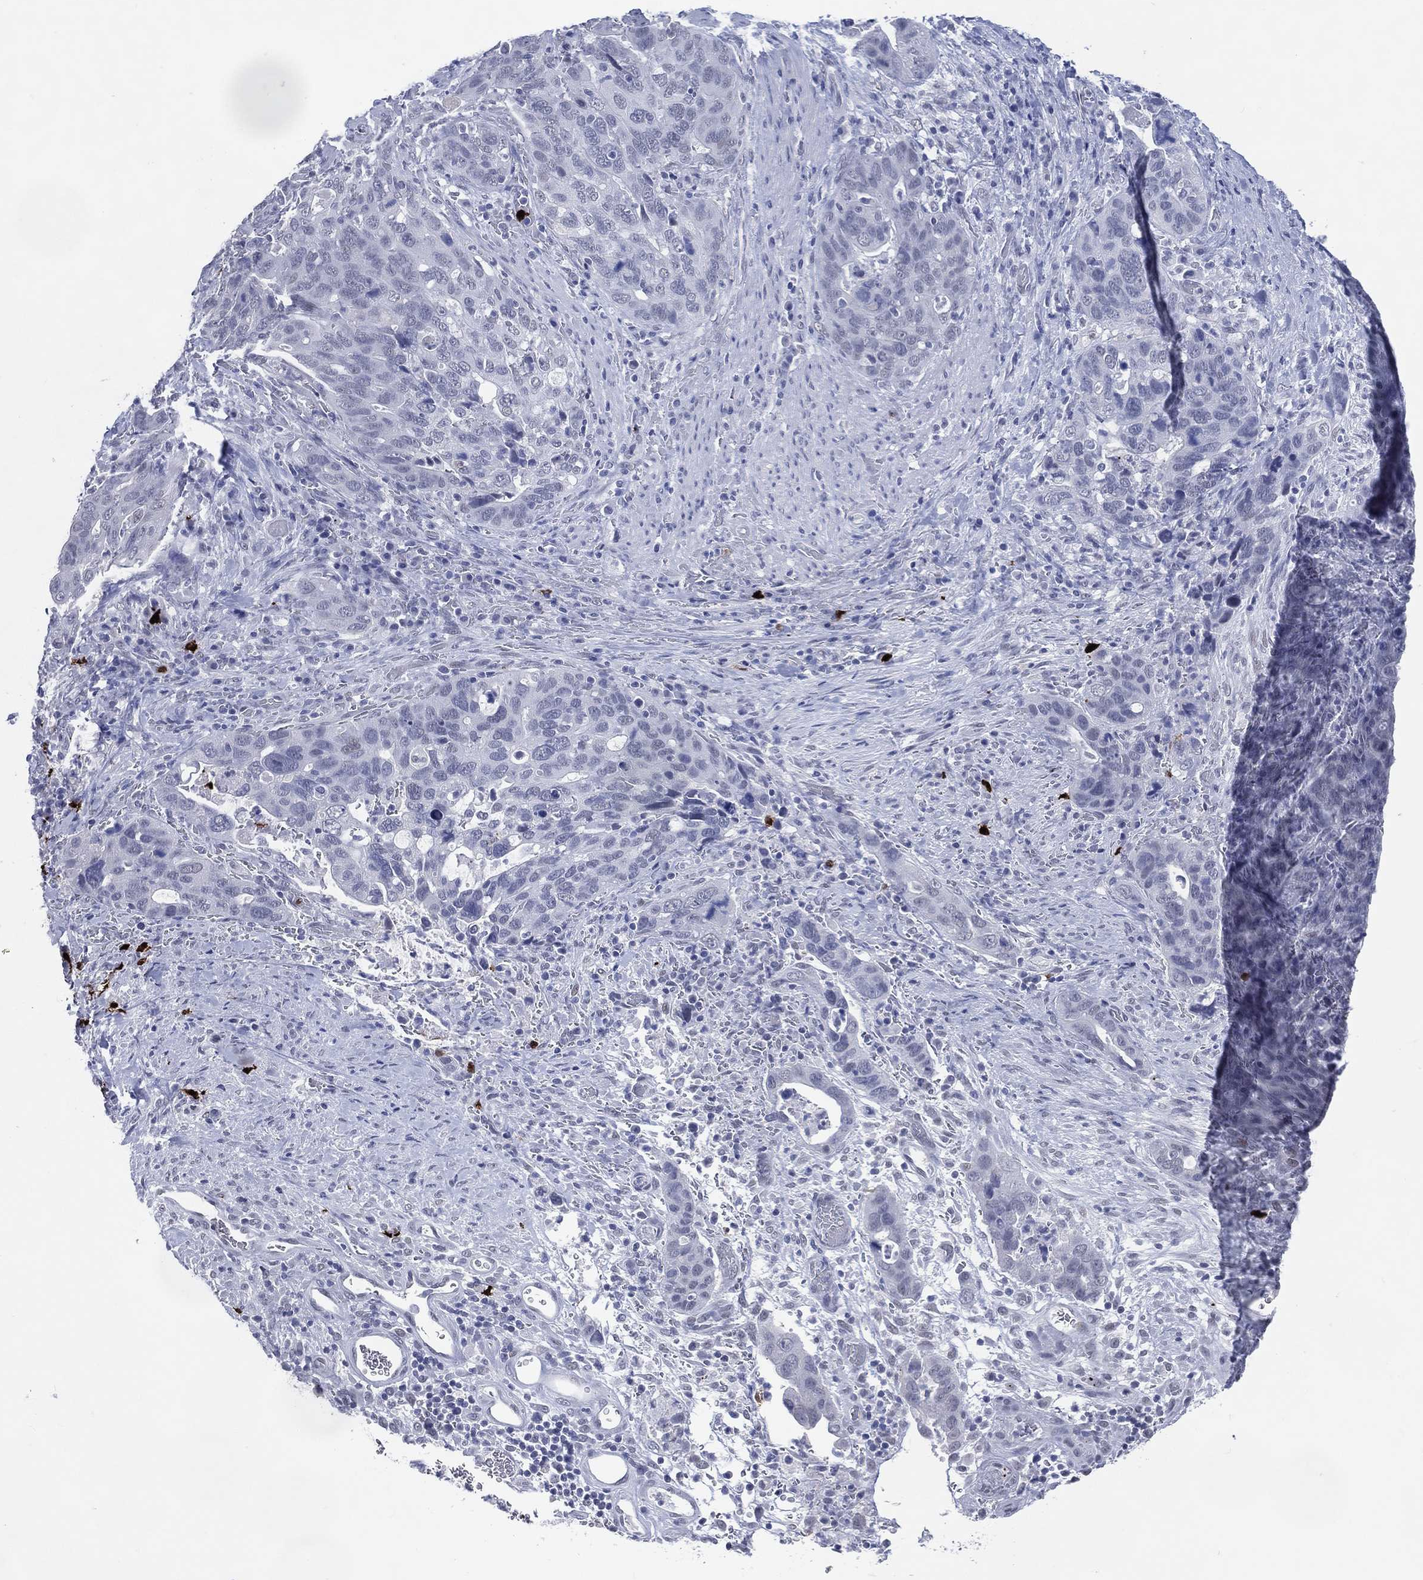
{"staining": {"intensity": "negative", "quantity": "none", "location": "none"}, "tissue": "stomach cancer", "cell_type": "Tumor cells", "image_type": "cancer", "snomed": [{"axis": "morphology", "description": "Adenocarcinoma, NOS"}, {"axis": "topography", "description": "Stomach"}], "caption": "Tumor cells show no significant protein positivity in stomach cancer.", "gene": "CFAP58", "patient": {"sex": "male", "age": 54}}